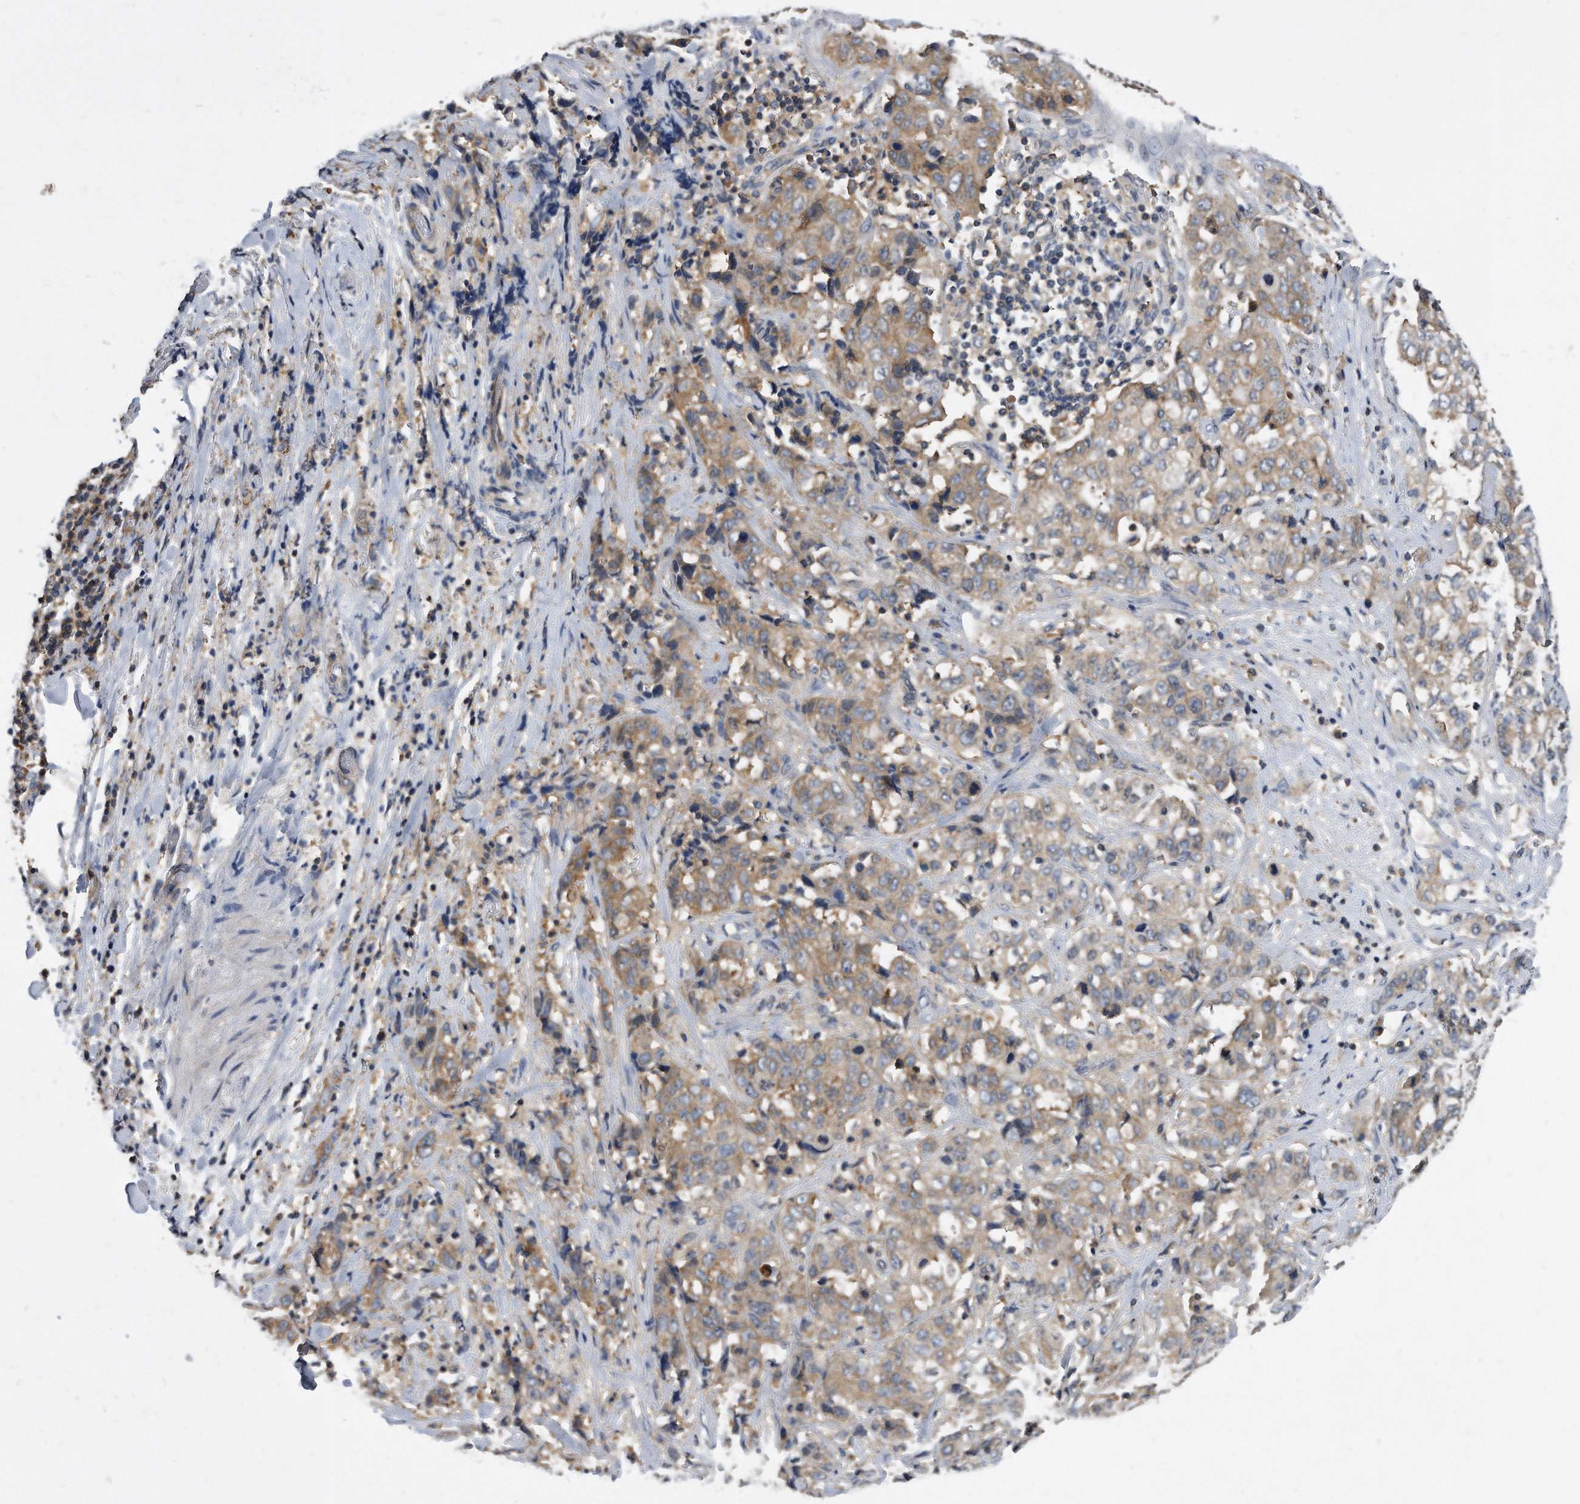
{"staining": {"intensity": "weak", "quantity": ">75%", "location": "cytoplasmic/membranous"}, "tissue": "stomach cancer", "cell_type": "Tumor cells", "image_type": "cancer", "snomed": [{"axis": "morphology", "description": "Adenocarcinoma, NOS"}, {"axis": "topography", "description": "Stomach"}], "caption": "Human stomach adenocarcinoma stained with a protein marker displays weak staining in tumor cells.", "gene": "ATG5", "patient": {"sex": "male", "age": 48}}